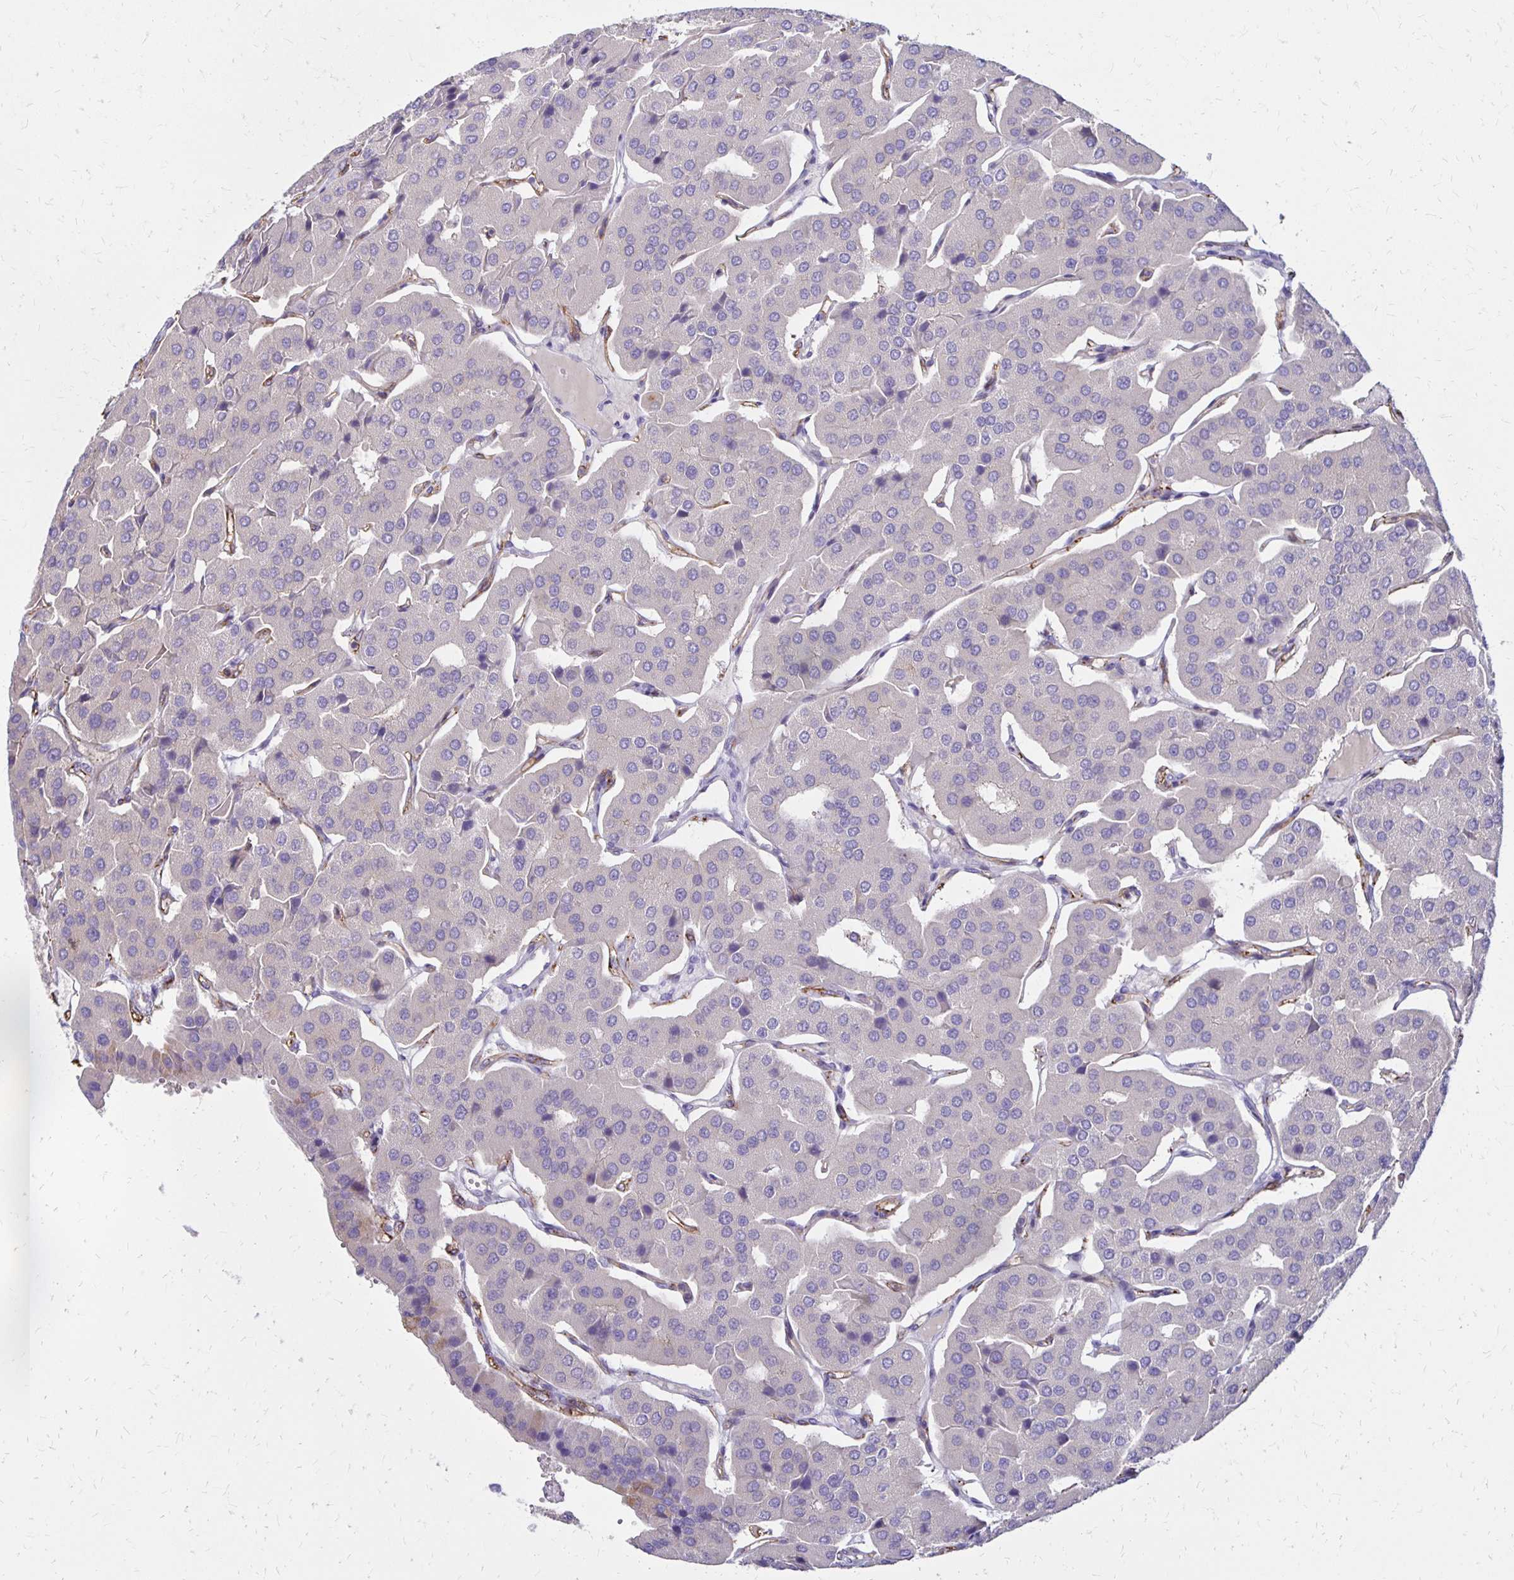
{"staining": {"intensity": "negative", "quantity": "none", "location": "none"}, "tissue": "parathyroid gland", "cell_type": "Glandular cells", "image_type": "normal", "snomed": [{"axis": "morphology", "description": "Normal tissue, NOS"}, {"axis": "morphology", "description": "Adenoma, NOS"}, {"axis": "topography", "description": "Parathyroid gland"}], "caption": "IHC of unremarkable parathyroid gland displays no expression in glandular cells. (DAB immunohistochemistry, high magnification).", "gene": "TTYH1", "patient": {"sex": "female", "age": 86}}